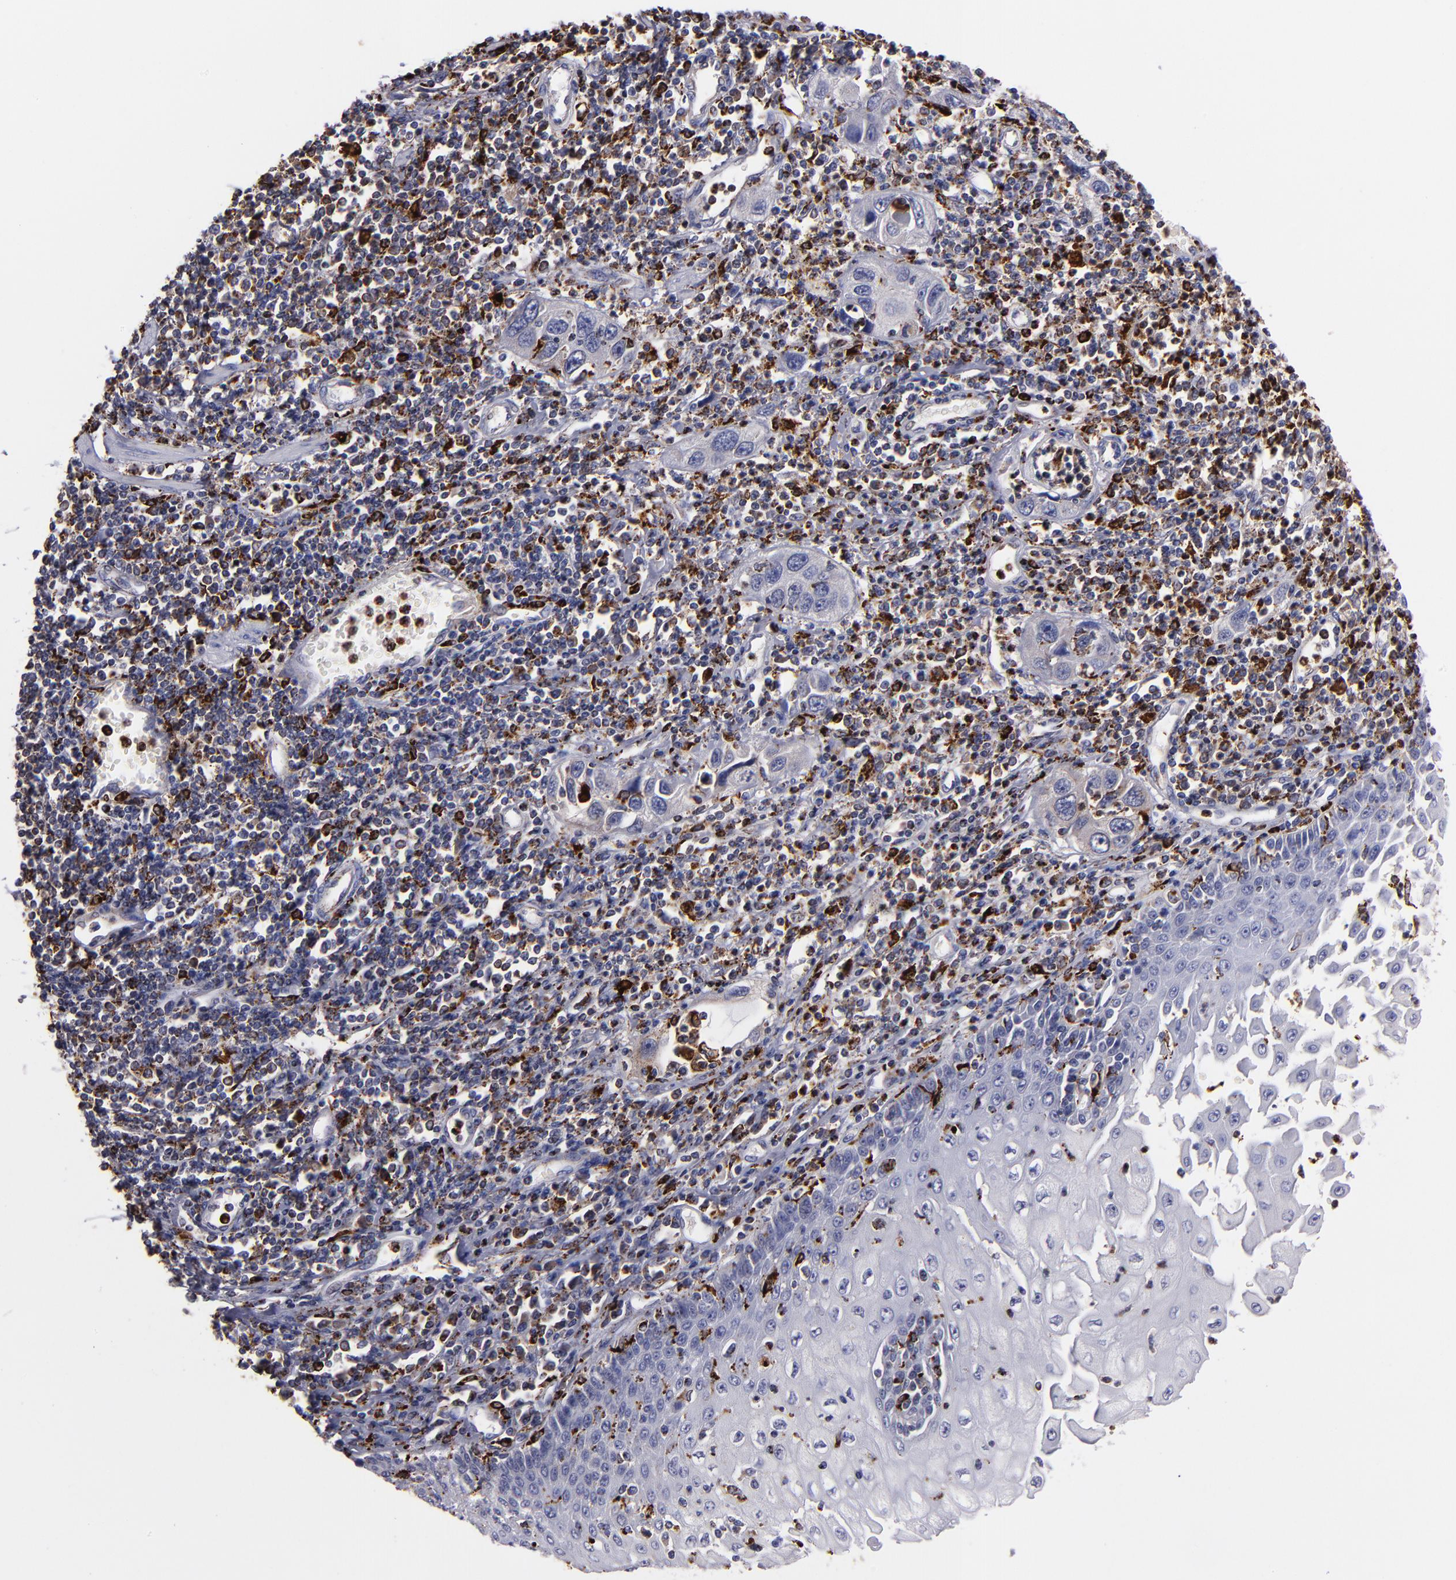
{"staining": {"intensity": "negative", "quantity": "none", "location": "none"}, "tissue": "esophagus", "cell_type": "Squamous epithelial cells", "image_type": "normal", "snomed": [{"axis": "morphology", "description": "Normal tissue, NOS"}, {"axis": "topography", "description": "Esophagus"}], "caption": "DAB (3,3'-diaminobenzidine) immunohistochemical staining of normal human esophagus demonstrates no significant staining in squamous epithelial cells.", "gene": "CTSS", "patient": {"sex": "male", "age": 65}}